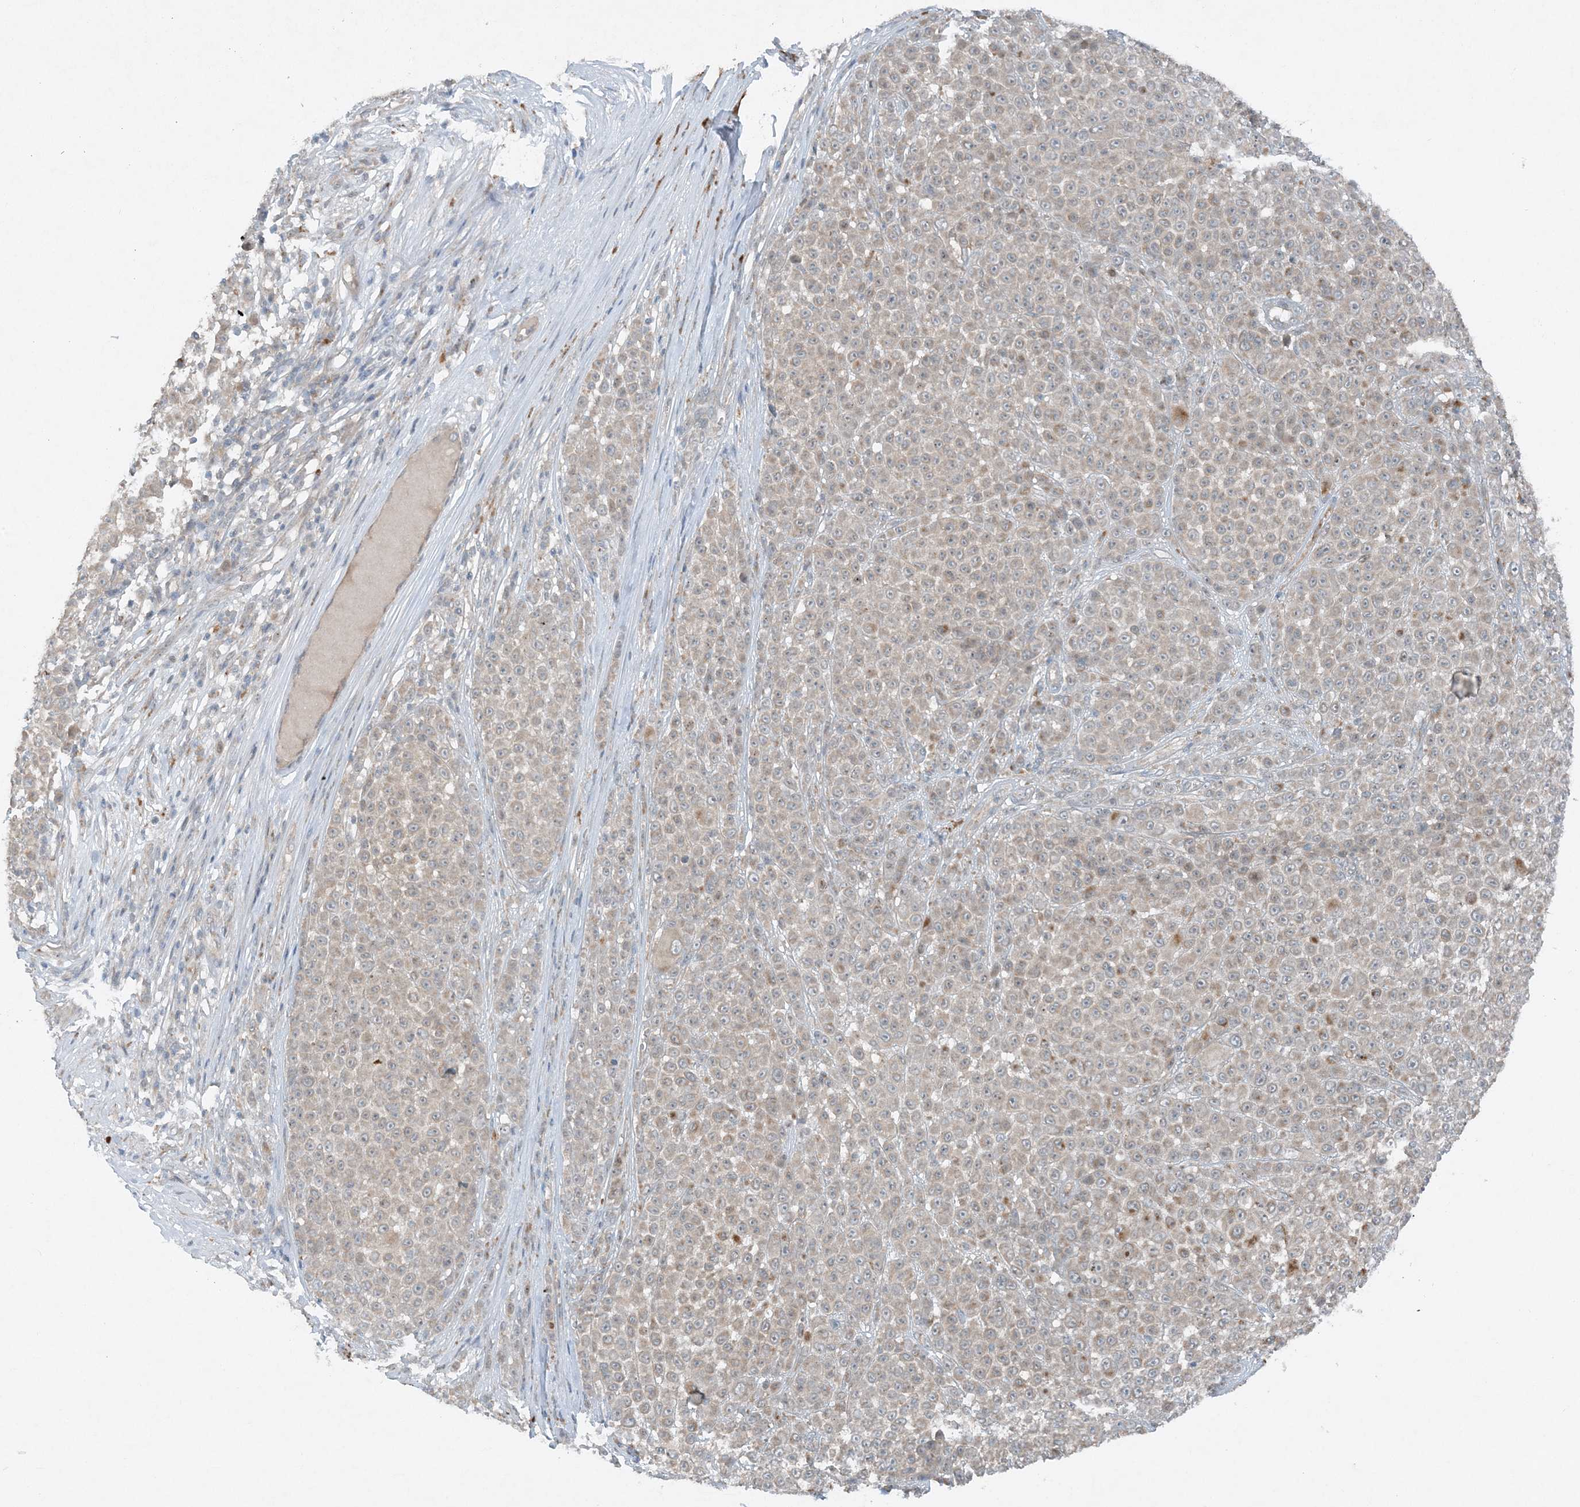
{"staining": {"intensity": "weak", "quantity": "25%-75%", "location": "cytoplasmic/membranous"}, "tissue": "melanoma", "cell_type": "Tumor cells", "image_type": "cancer", "snomed": [{"axis": "morphology", "description": "Malignant melanoma, NOS"}, {"axis": "topography", "description": "Skin"}], "caption": "Malignant melanoma tissue shows weak cytoplasmic/membranous staining in about 25%-75% of tumor cells, visualized by immunohistochemistry.", "gene": "MITD1", "patient": {"sex": "female", "age": 94}}